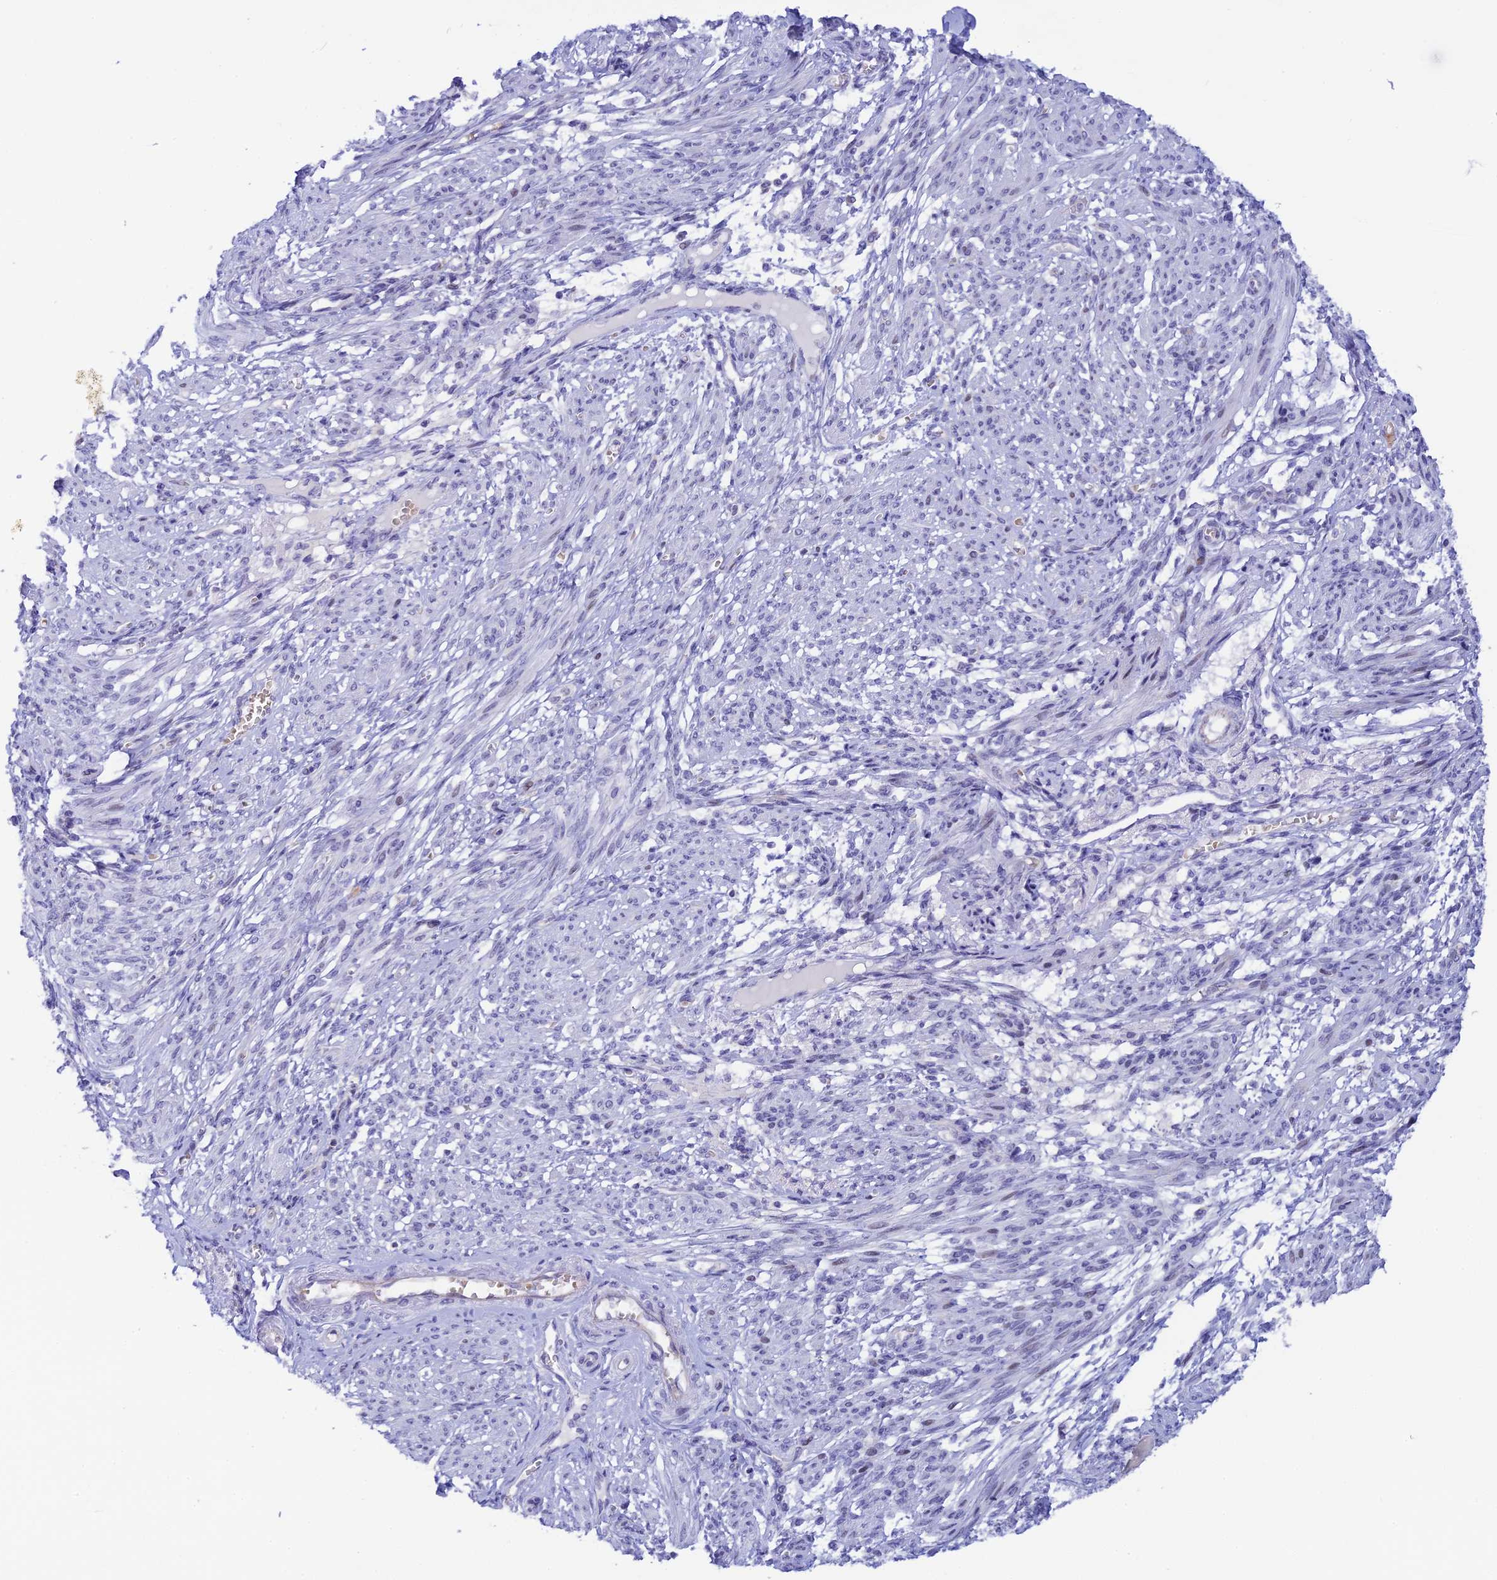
{"staining": {"intensity": "negative", "quantity": "none", "location": "none"}, "tissue": "smooth muscle", "cell_type": "Smooth muscle cells", "image_type": "normal", "snomed": [{"axis": "morphology", "description": "Normal tissue, NOS"}, {"axis": "topography", "description": "Smooth muscle"}], "caption": "This is an immunohistochemistry image of unremarkable human smooth muscle. There is no staining in smooth muscle cells.", "gene": "RASGEF1B", "patient": {"sex": "female", "age": 39}}